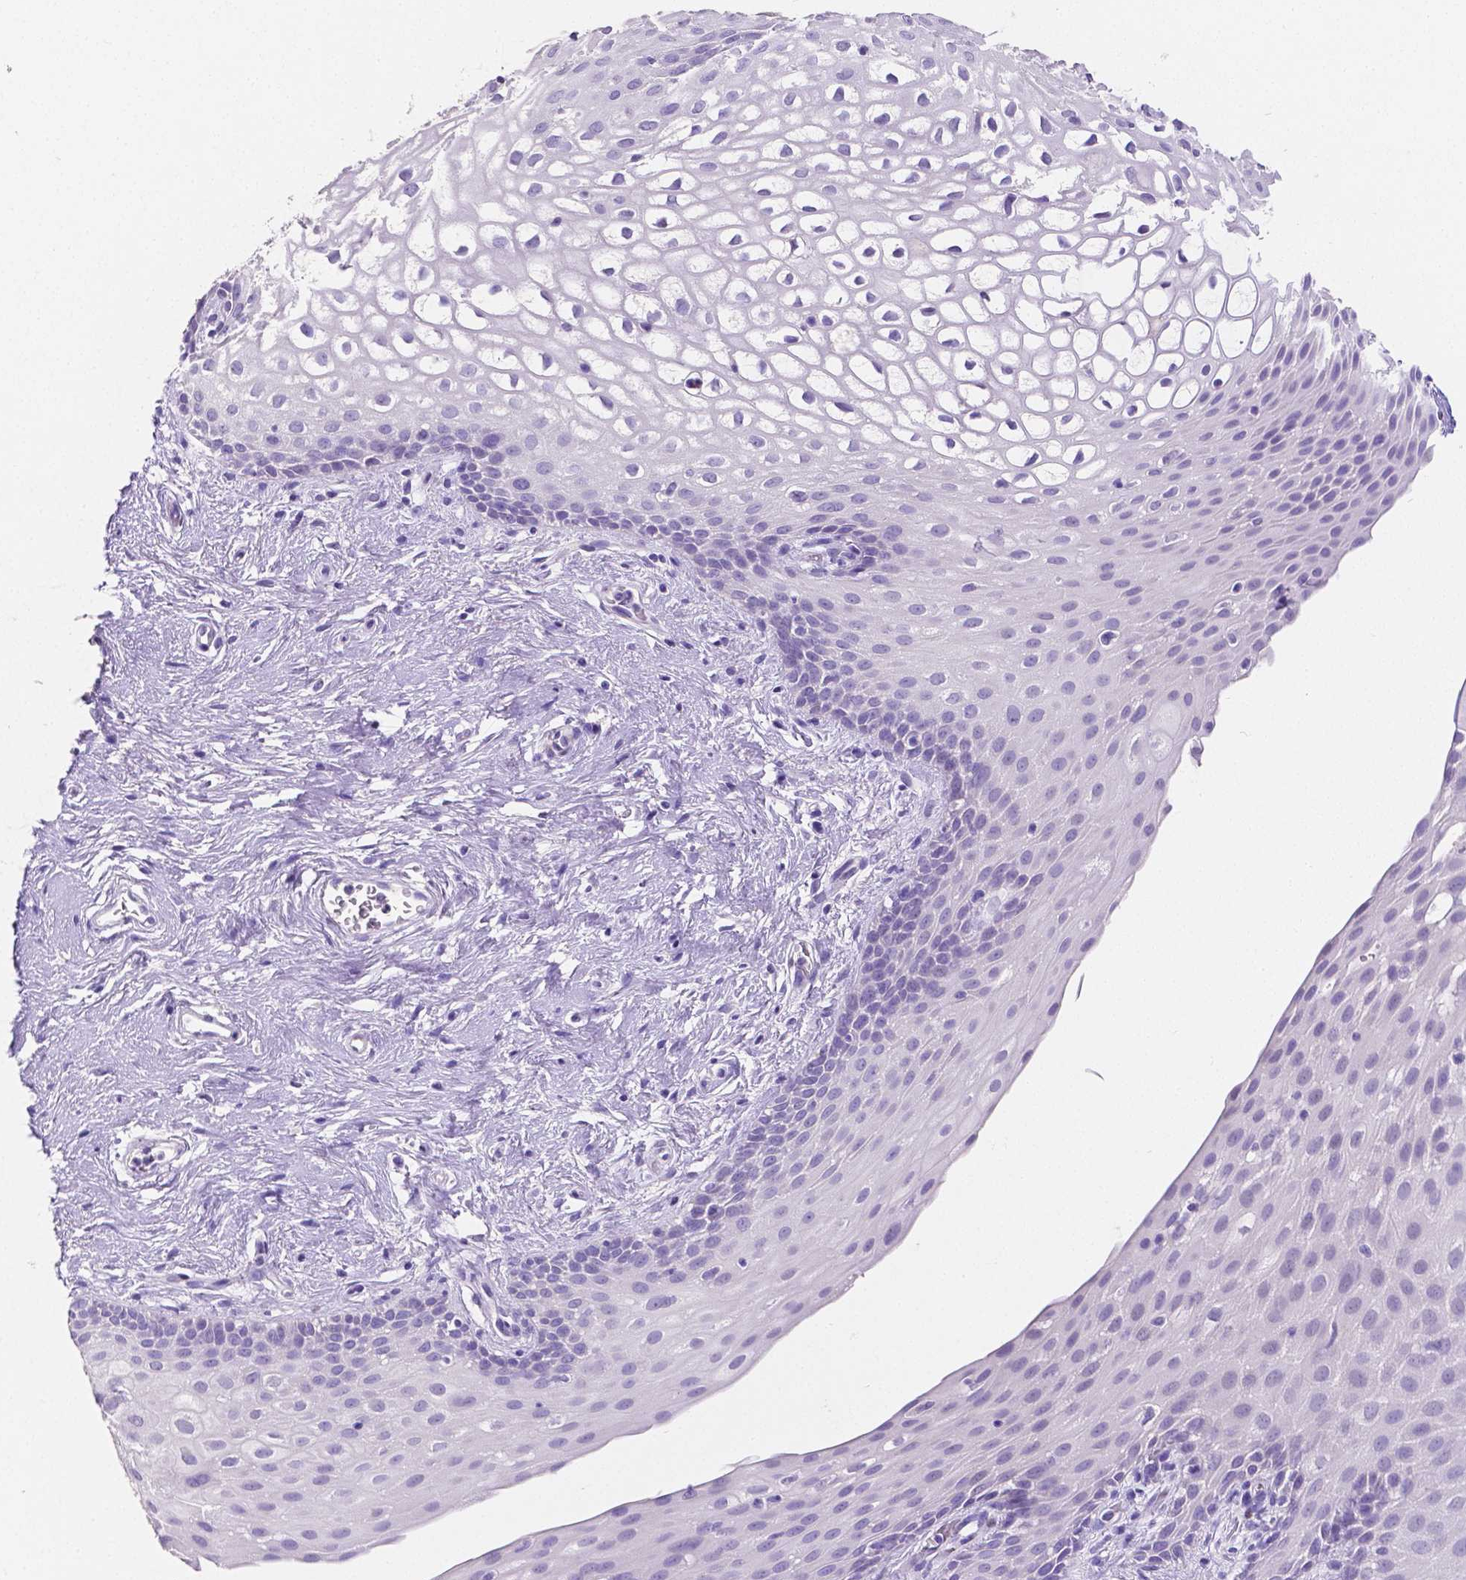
{"staining": {"intensity": "negative", "quantity": "none", "location": "none"}, "tissue": "skin", "cell_type": "Epidermal cells", "image_type": "normal", "snomed": [{"axis": "morphology", "description": "Normal tissue, NOS"}, {"axis": "topography", "description": "Anal"}], "caption": "This is an immunohistochemistry (IHC) histopathology image of unremarkable skin. There is no expression in epidermal cells.", "gene": "SATB2", "patient": {"sex": "female", "age": 46}}